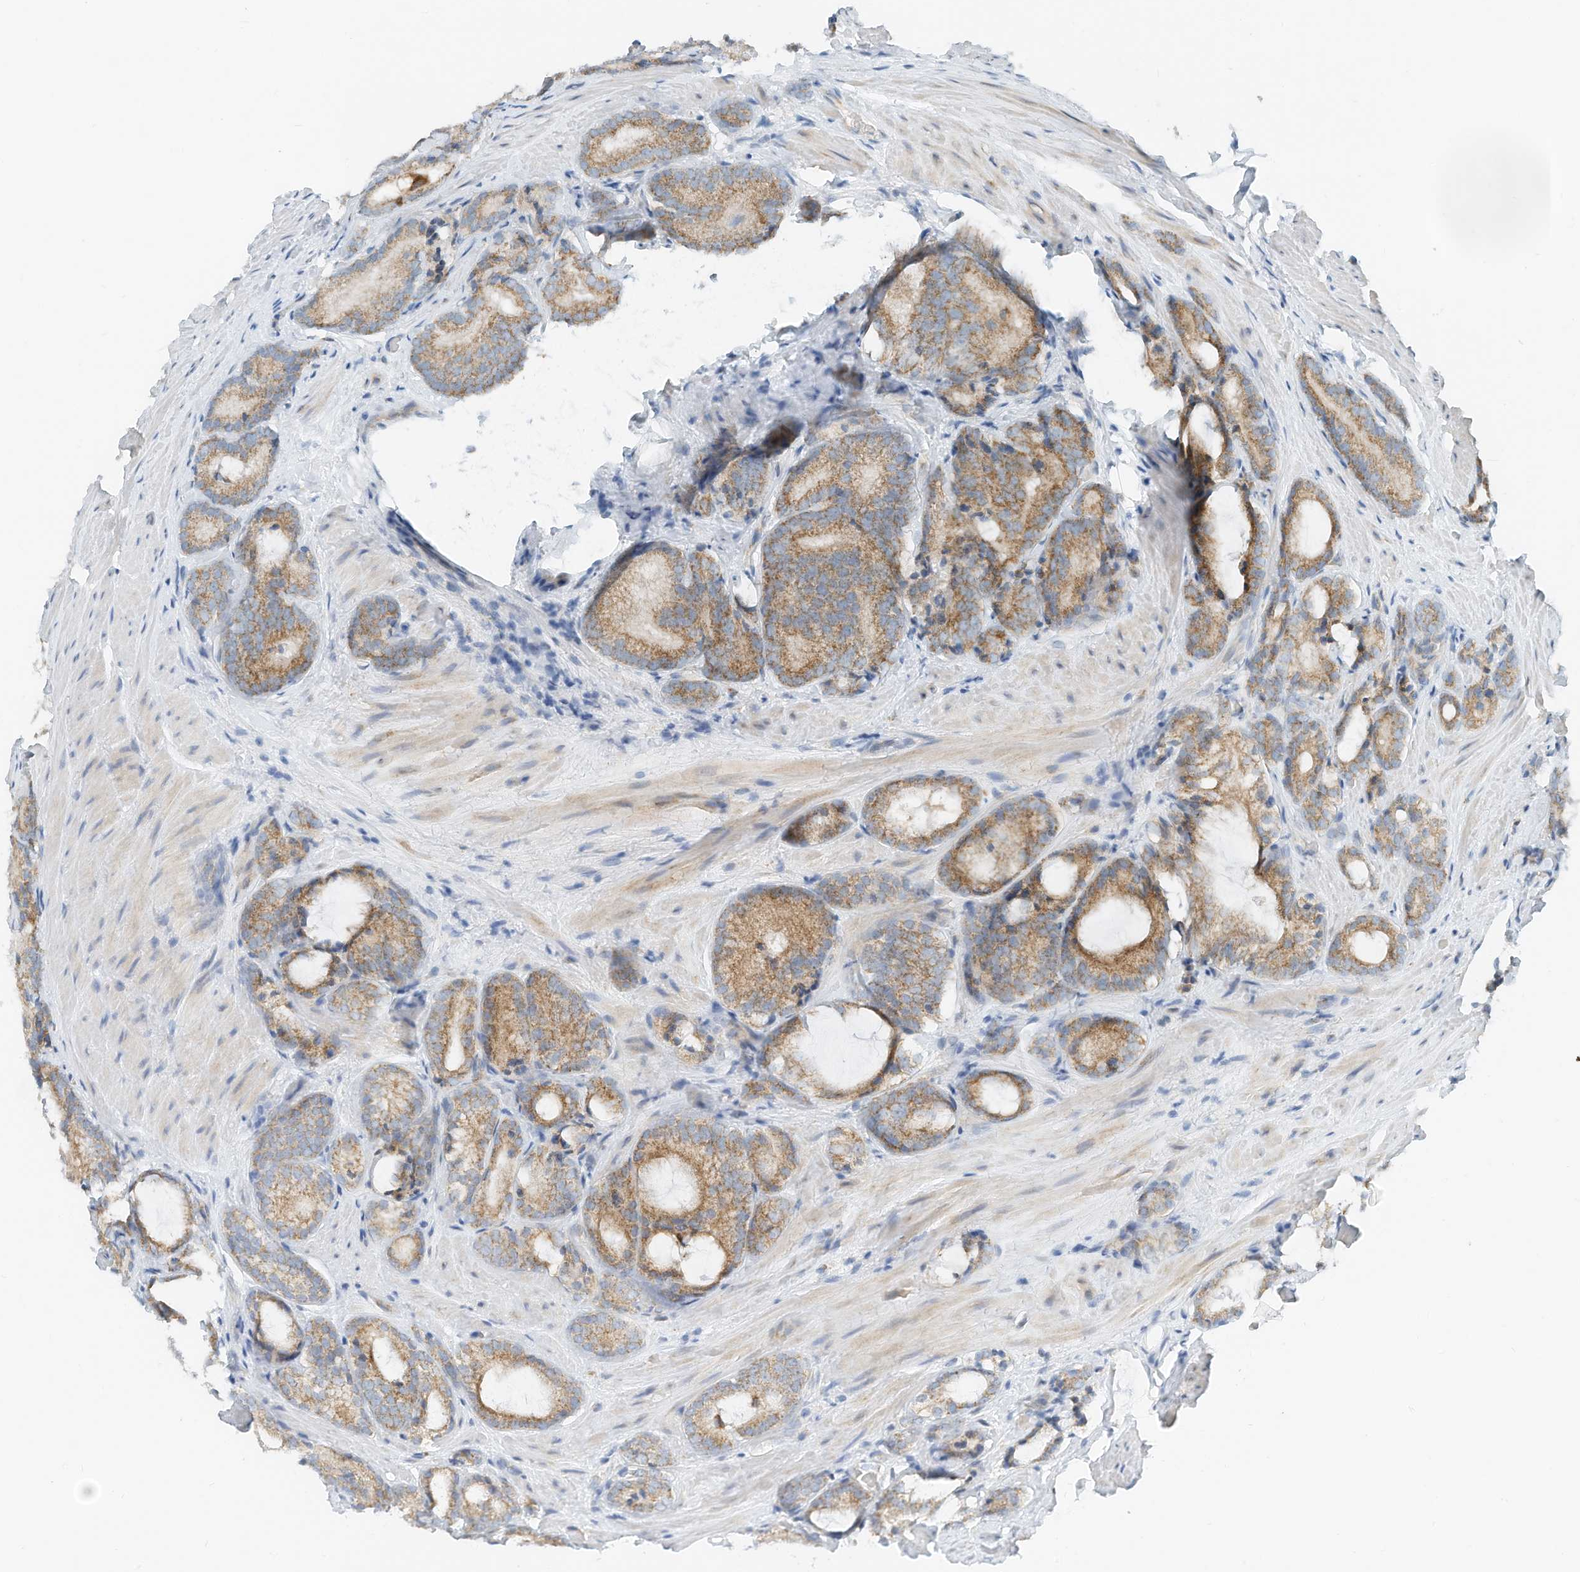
{"staining": {"intensity": "moderate", "quantity": ">75%", "location": "cytoplasmic/membranous"}, "tissue": "prostate cancer", "cell_type": "Tumor cells", "image_type": "cancer", "snomed": [{"axis": "morphology", "description": "Adenocarcinoma, High grade"}, {"axis": "topography", "description": "Prostate"}], "caption": "This is a micrograph of IHC staining of prostate cancer (high-grade adenocarcinoma), which shows moderate expression in the cytoplasmic/membranous of tumor cells.", "gene": "RMND1", "patient": {"sex": "male", "age": 63}}